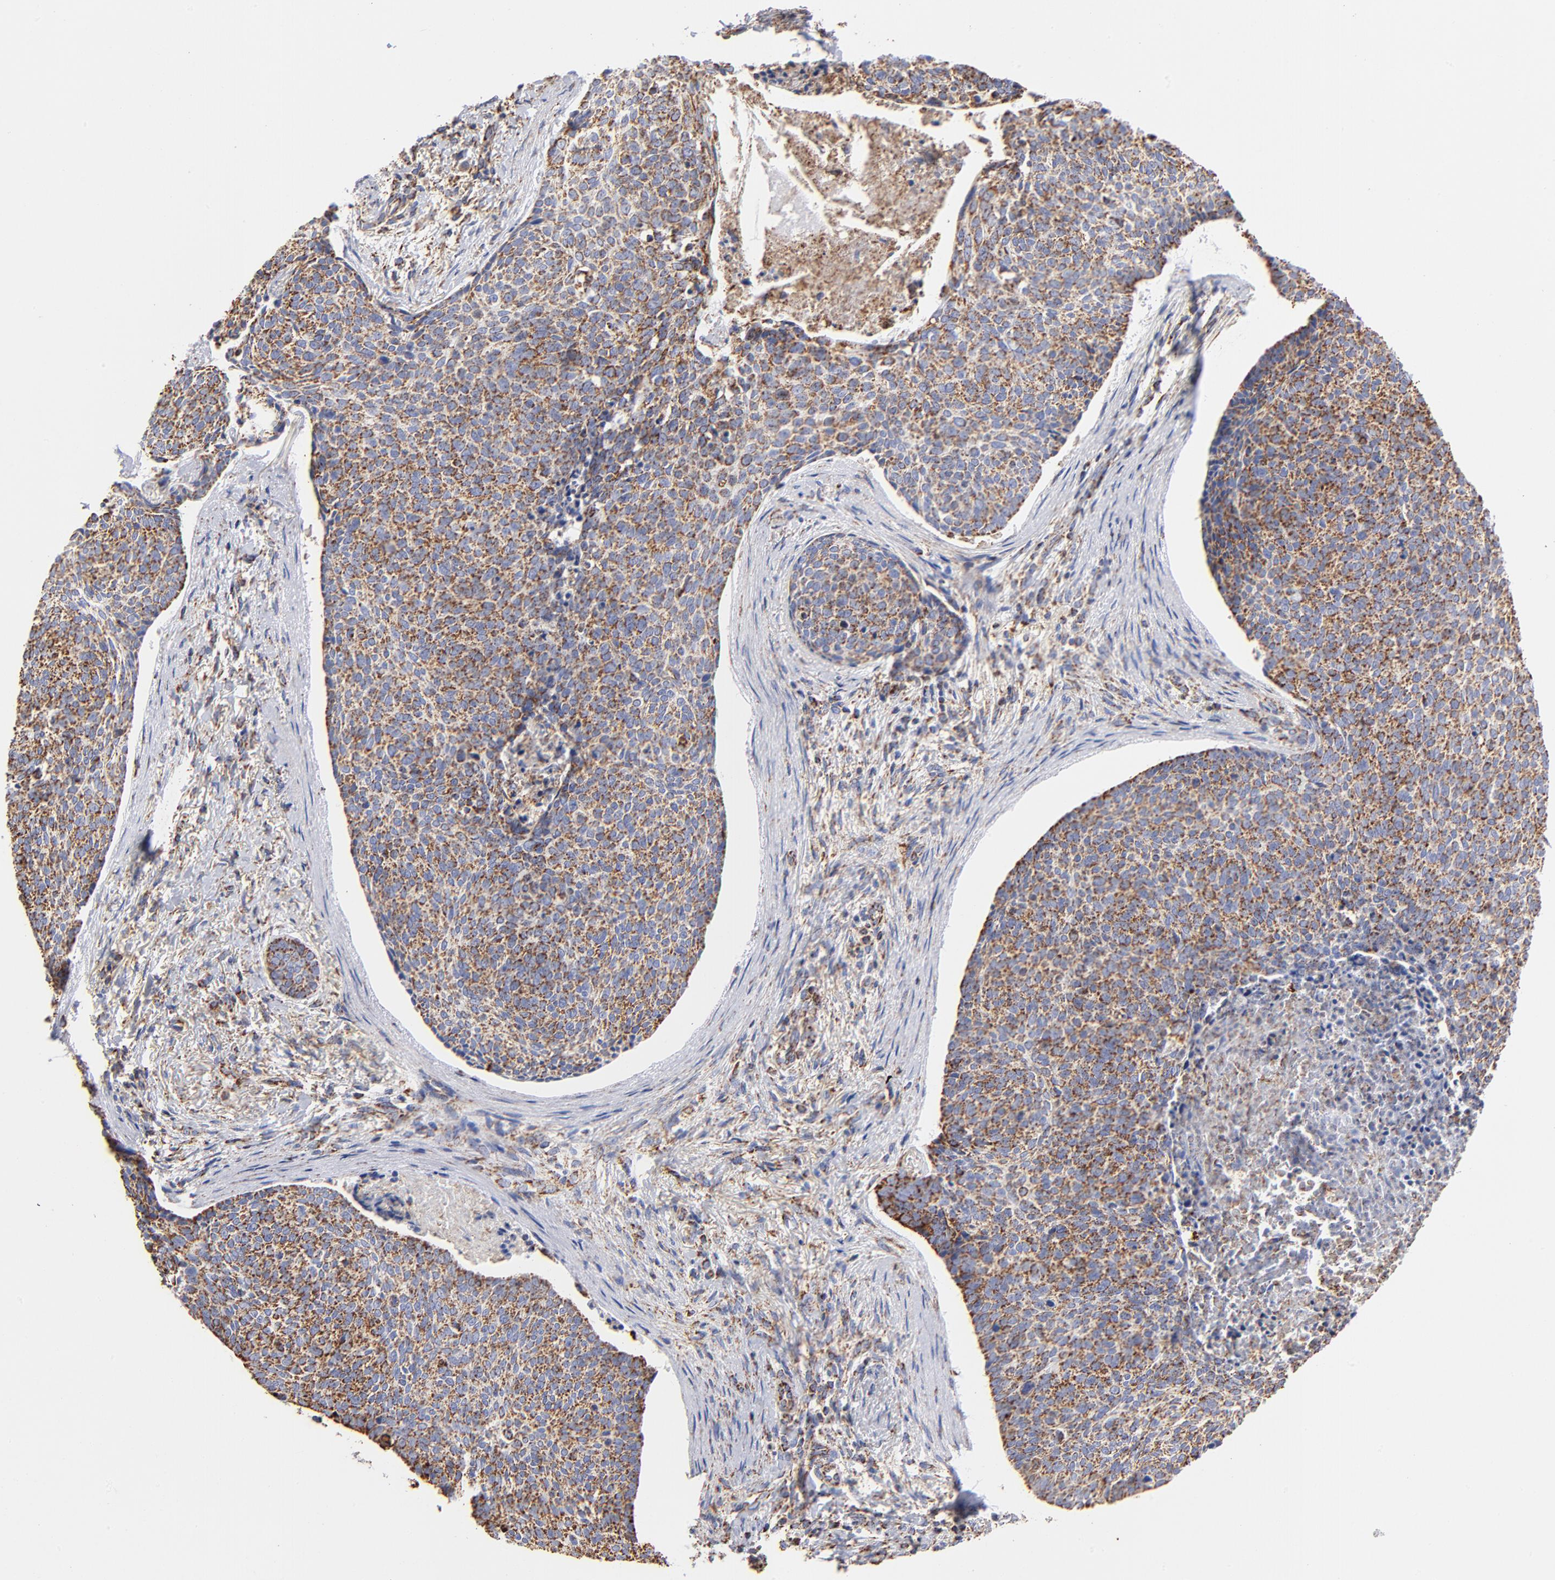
{"staining": {"intensity": "strong", "quantity": ">75%", "location": "cytoplasmic/membranous"}, "tissue": "skin cancer", "cell_type": "Tumor cells", "image_type": "cancer", "snomed": [{"axis": "morphology", "description": "Normal tissue, NOS"}, {"axis": "morphology", "description": "Basal cell carcinoma"}, {"axis": "topography", "description": "Skin"}], "caption": "There is high levels of strong cytoplasmic/membranous staining in tumor cells of basal cell carcinoma (skin), as demonstrated by immunohistochemical staining (brown color).", "gene": "PHB1", "patient": {"sex": "female", "age": 57}}